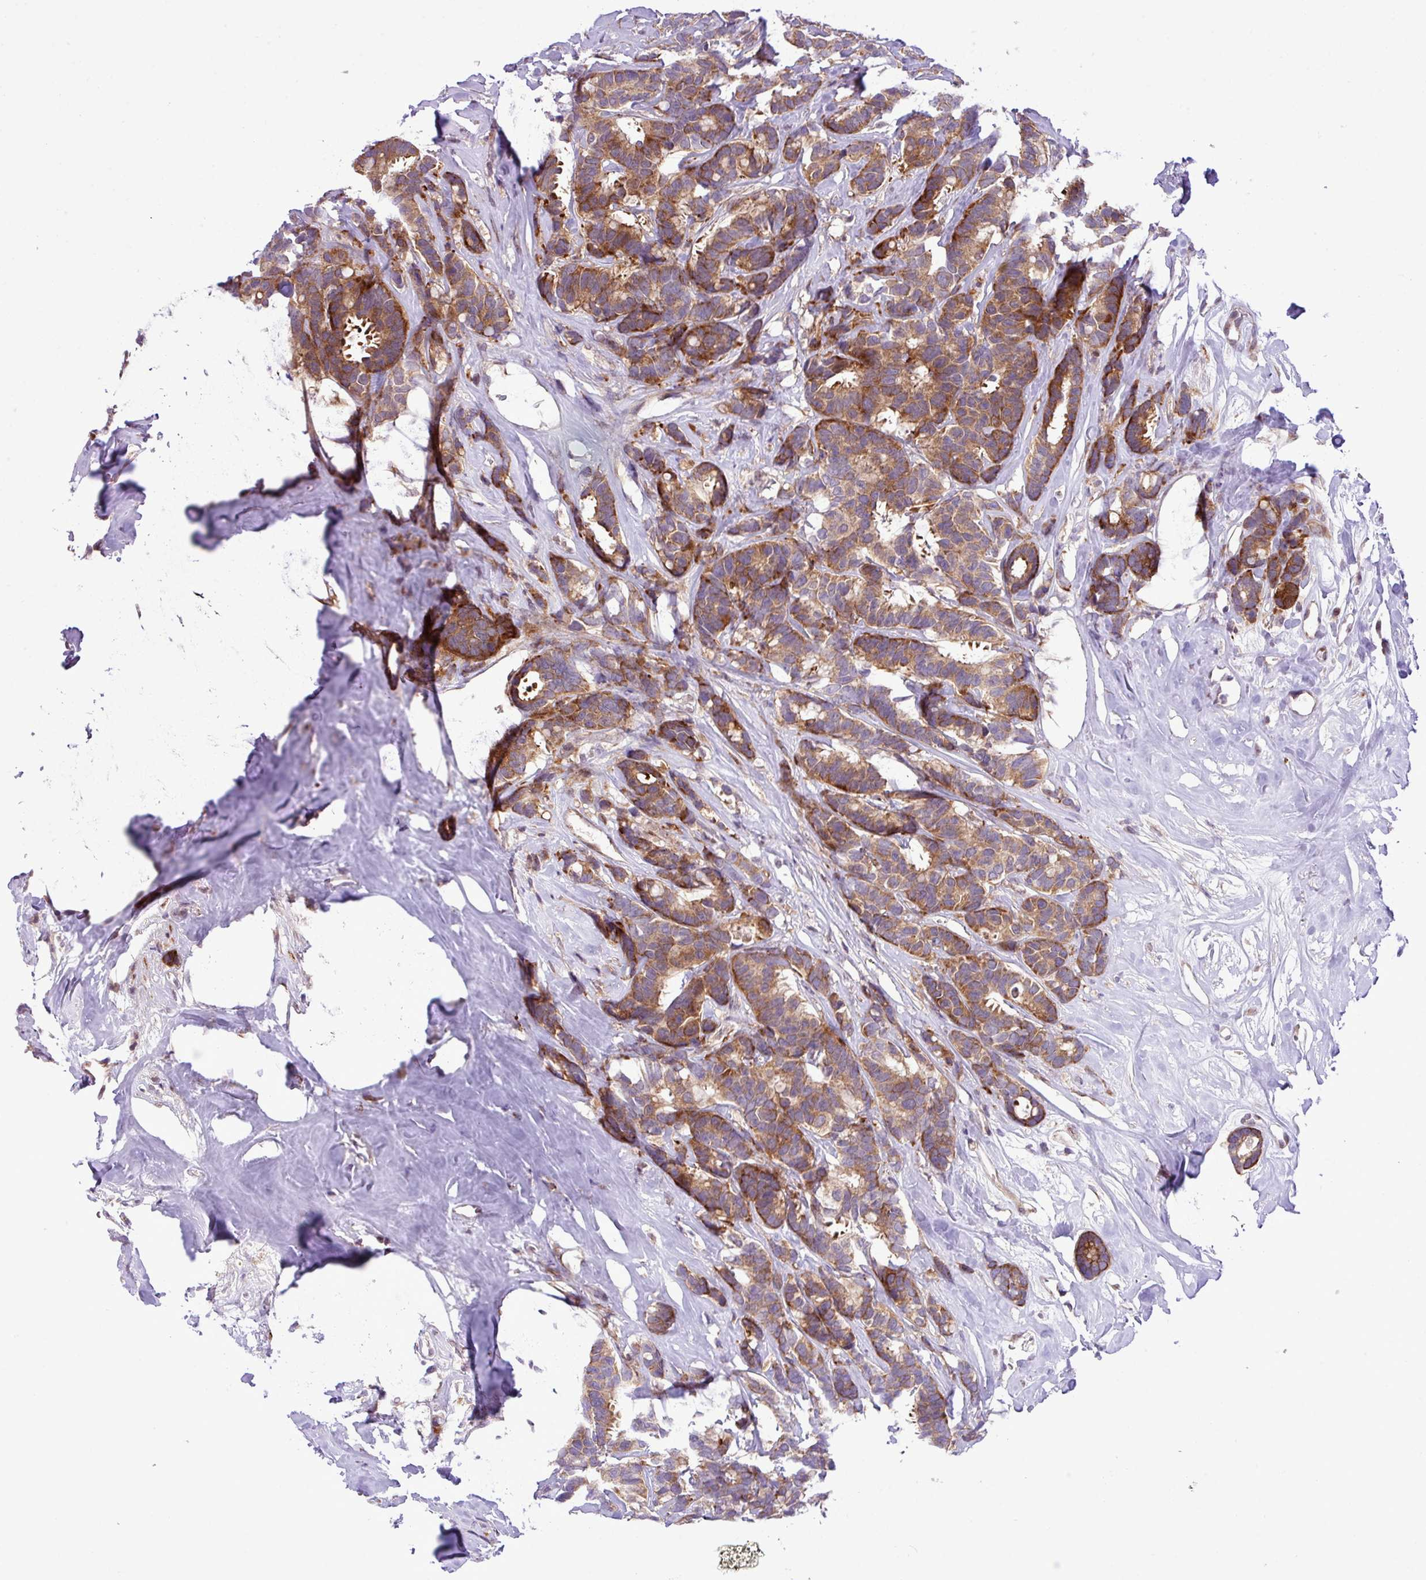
{"staining": {"intensity": "moderate", "quantity": ">75%", "location": "cytoplasmic/membranous"}, "tissue": "breast cancer", "cell_type": "Tumor cells", "image_type": "cancer", "snomed": [{"axis": "morphology", "description": "Duct carcinoma"}, {"axis": "topography", "description": "Breast"}], "caption": "Intraductal carcinoma (breast) stained with IHC displays moderate cytoplasmic/membranous staining in approximately >75% of tumor cells.", "gene": "B3GNT9", "patient": {"sex": "female", "age": 87}}